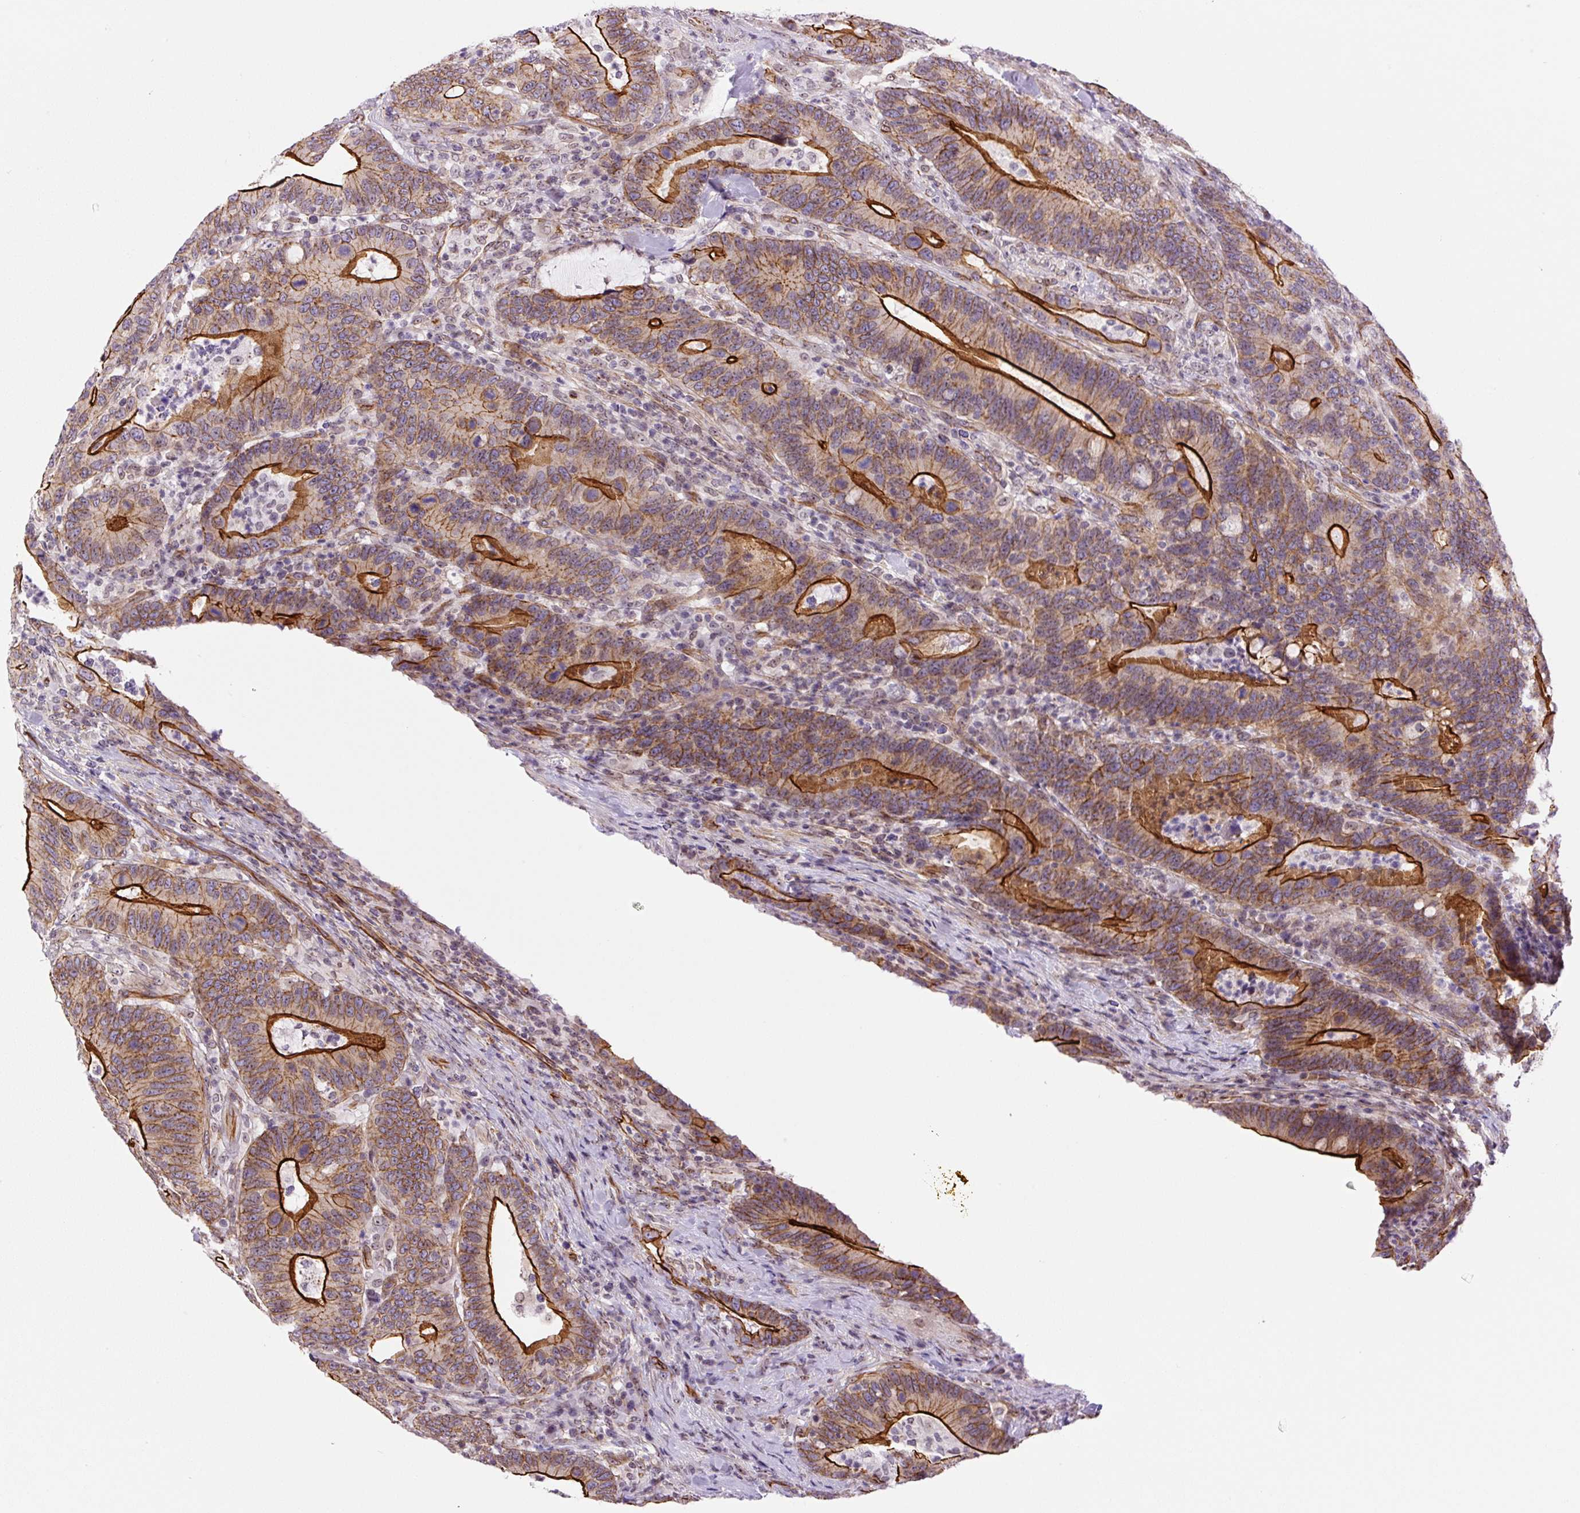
{"staining": {"intensity": "strong", "quantity": "25%-75%", "location": "cytoplasmic/membranous"}, "tissue": "colorectal cancer", "cell_type": "Tumor cells", "image_type": "cancer", "snomed": [{"axis": "morphology", "description": "Adenocarcinoma, NOS"}, {"axis": "topography", "description": "Colon"}], "caption": "Protein analysis of adenocarcinoma (colorectal) tissue exhibits strong cytoplasmic/membranous expression in about 25%-75% of tumor cells.", "gene": "MYO5C", "patient": {"sex": "female", "age": 66}}